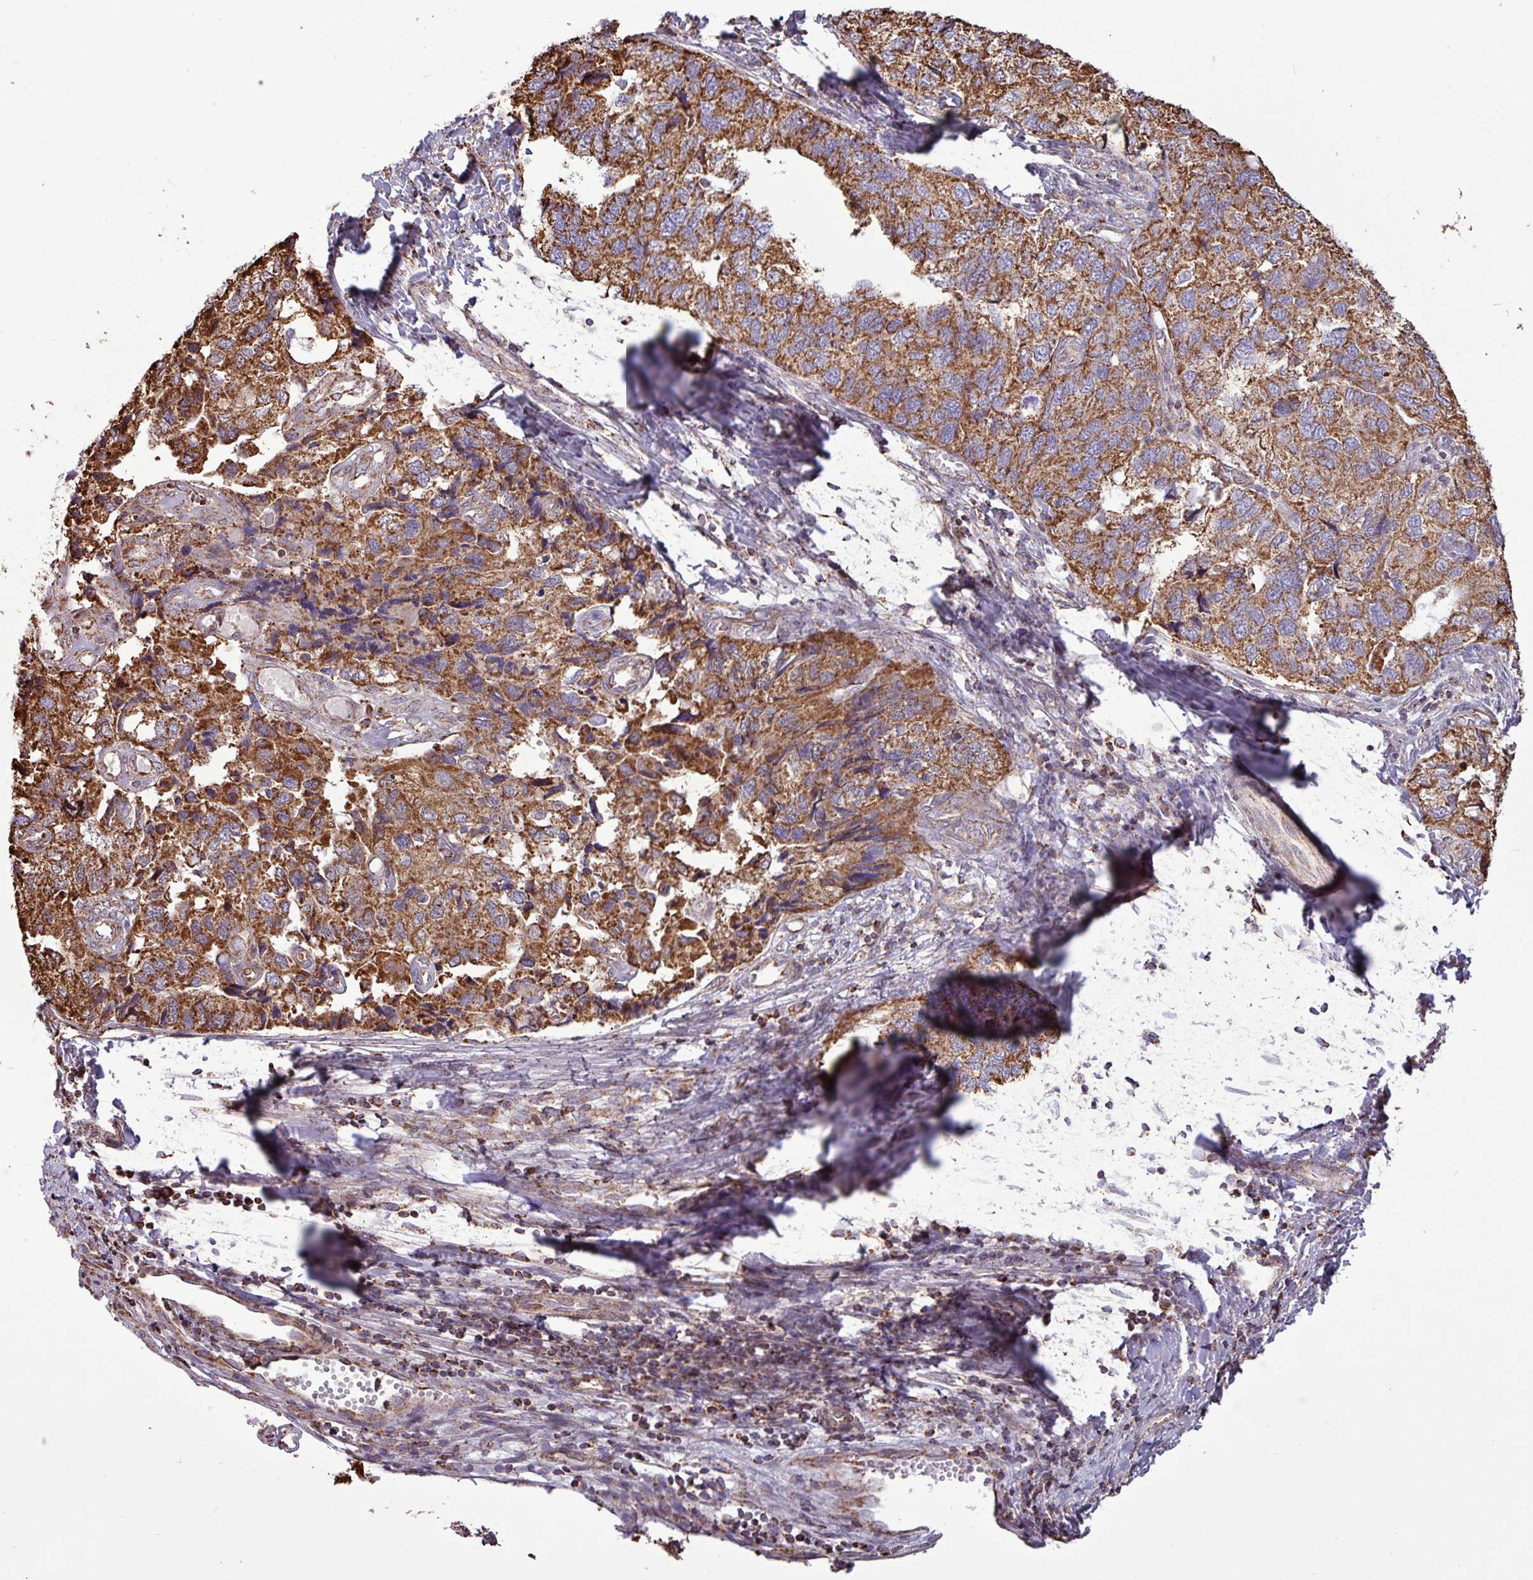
{"staining": {"intensity": "strong", "quantity": ">75%", "location": "cytoplasmic/membranous"}, "tissue": "endometrial cancer", "cell_type": "Tumor cells", "image_type": "cancer", "snomed": [{"axis": "morphology", "description": "Carcinoma, NOS"}, {"axis": "topography", "description": "Uterus"}], "caption": "There is high levels of strong cytoplasmic/membranous expression in tumor cells of endometrial cancer (carcinoma), as demonstrated by immunohistochemical staining (brown color).", "gene": "RTL3", "patient": {"sex": "female", "age": 76}}